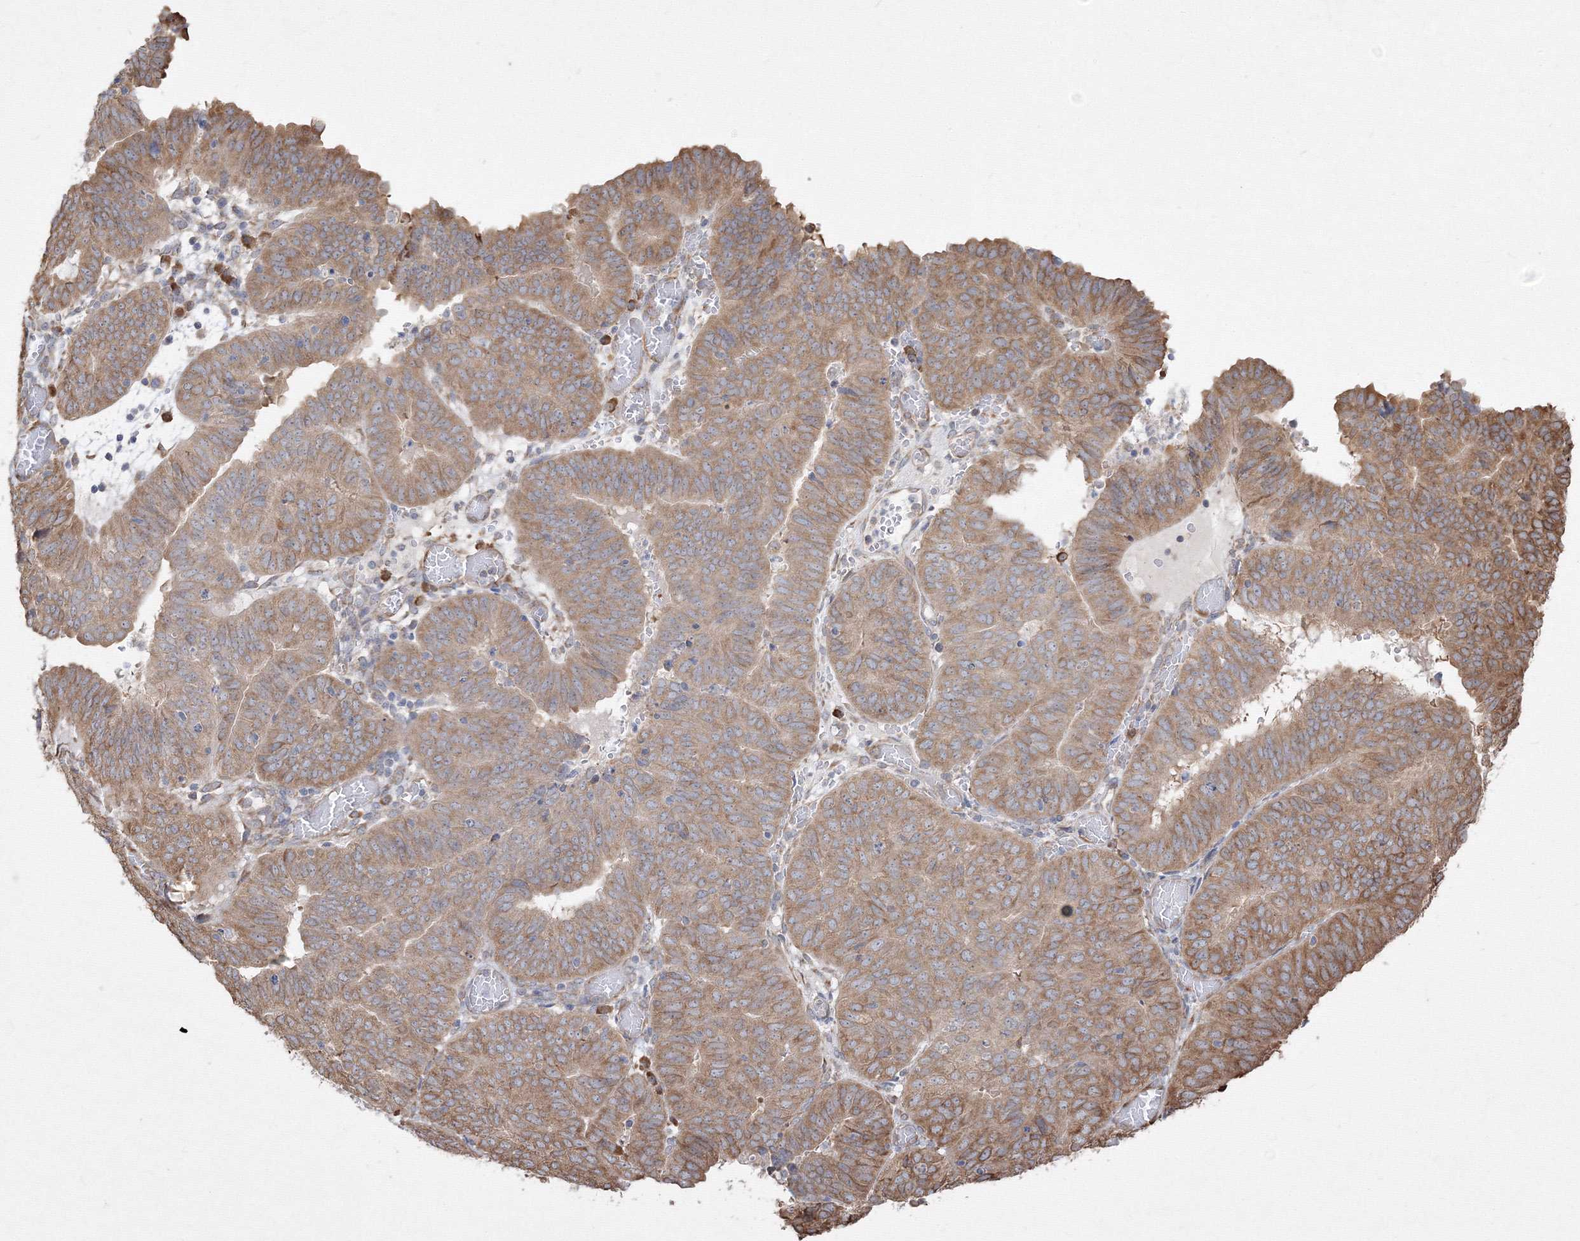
{"staining": {"intensity": "moderate", "quantity": ">75%", "location": "cytoplasmic/membranous"}, "tissue": "endometrial cancer", "cell_type": "Tumor cells", "image_type": "cancer", "snomed": [{"axis": "morphology", "description": "Adenocarcinoma, NOS"}, {"axis": "topography", "description": "Uterus"}], "caption": "This is an image of immunohistochemistry (IHC) staining of endometrial cancer (adenocarcinoma), which shows moderate expression in the cytoplasmic/membranous of tumor cells.", "gene": "FBXL8", "patient": {"sex": "female", "age": 77}}